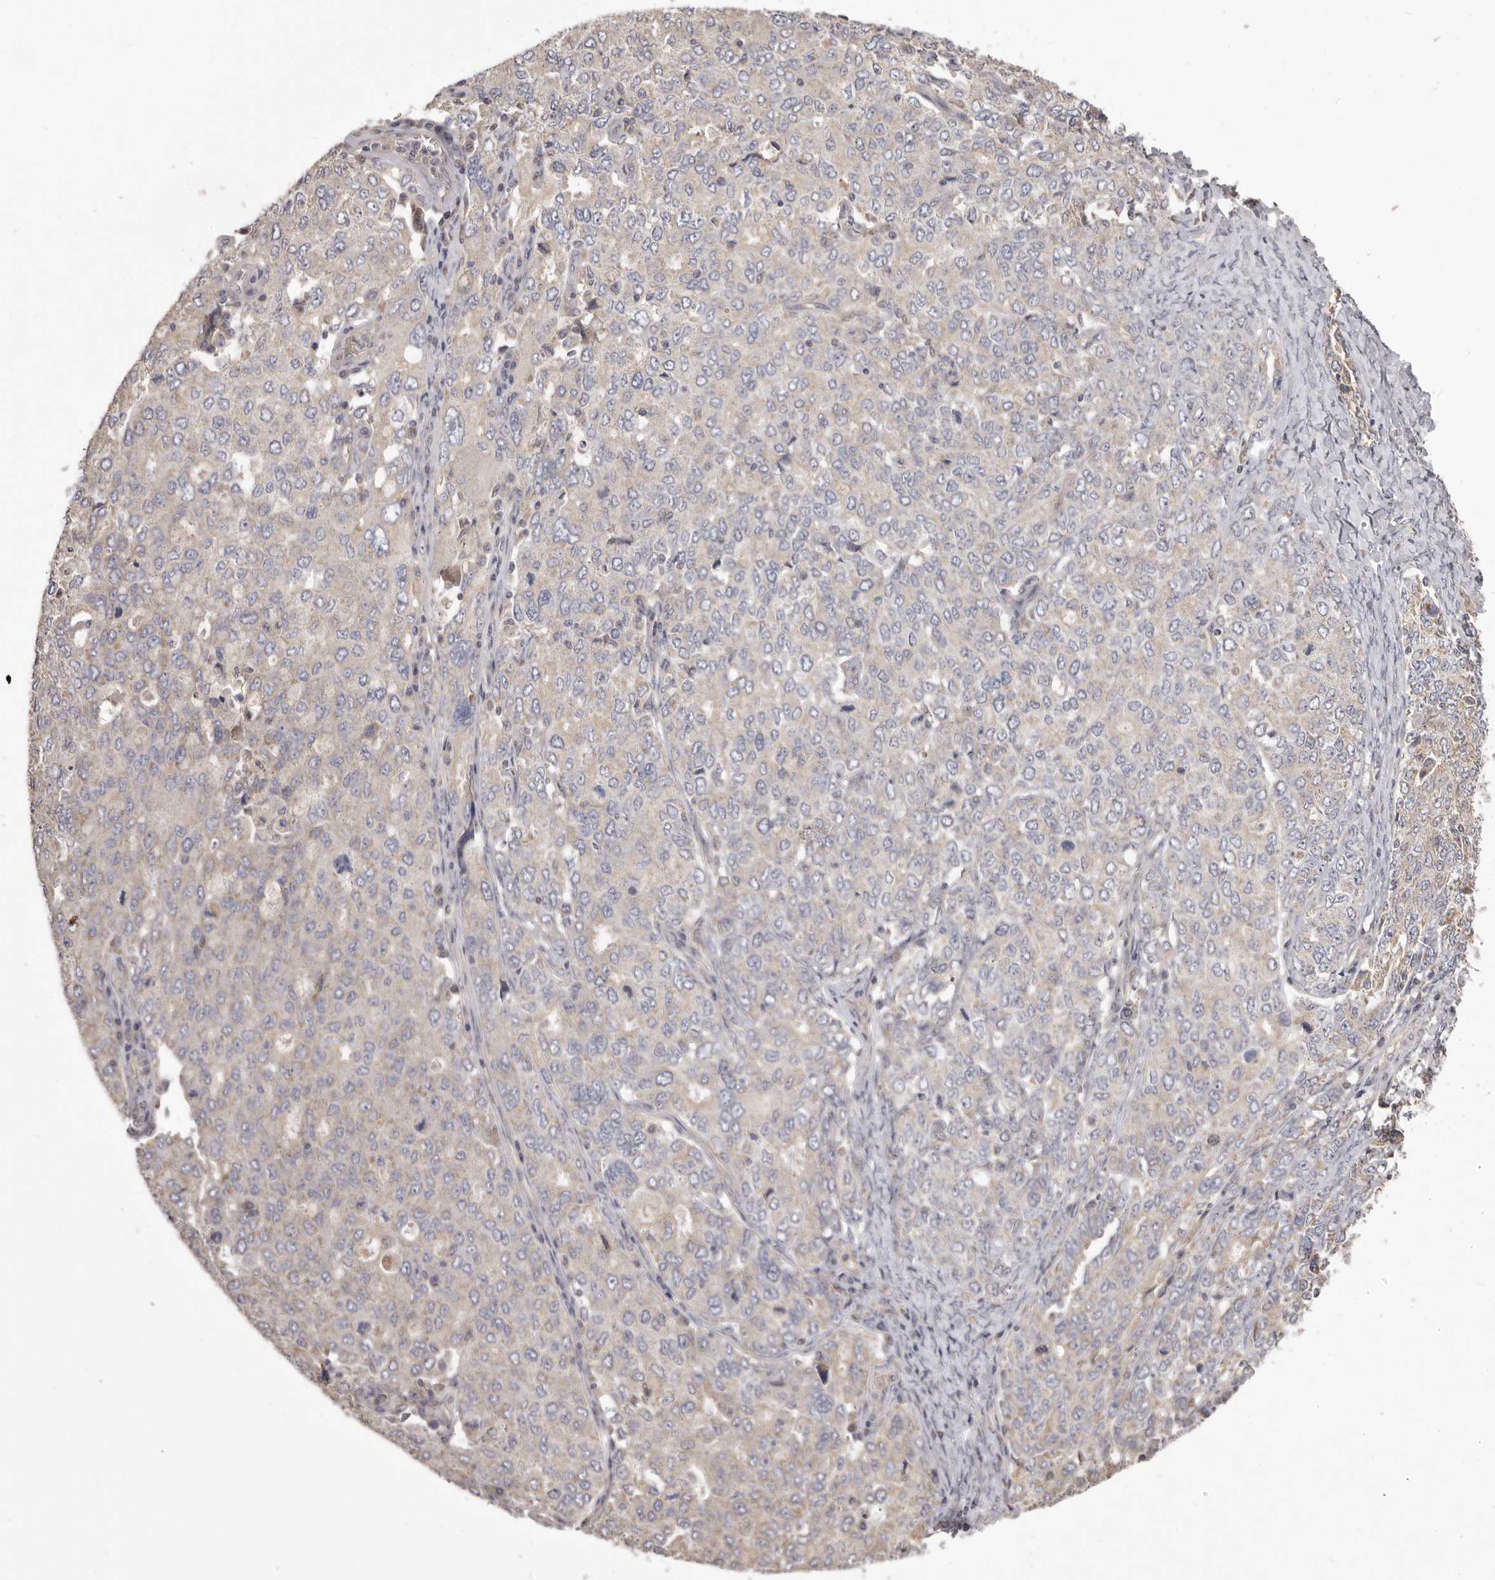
{"staining": {"intensity": "negative", "quantity": "none", "location": "none"}, "tissue": "ovarian cancer", "cell_type": "Tumor cells", "image_type": "cancer", "snomed": [{"axis": "morphology", "description": "Carcinoma, endometroid"}, {"axis": "topography", "description": "Ovary"}], "caption": "Ovarian cancer (endometroid carcinoma) was stained to show a protein in brown. There is no significant positivity in tumor cells.", "gene": "HRH1", "patient": {"sex": "female", "age": 62}}